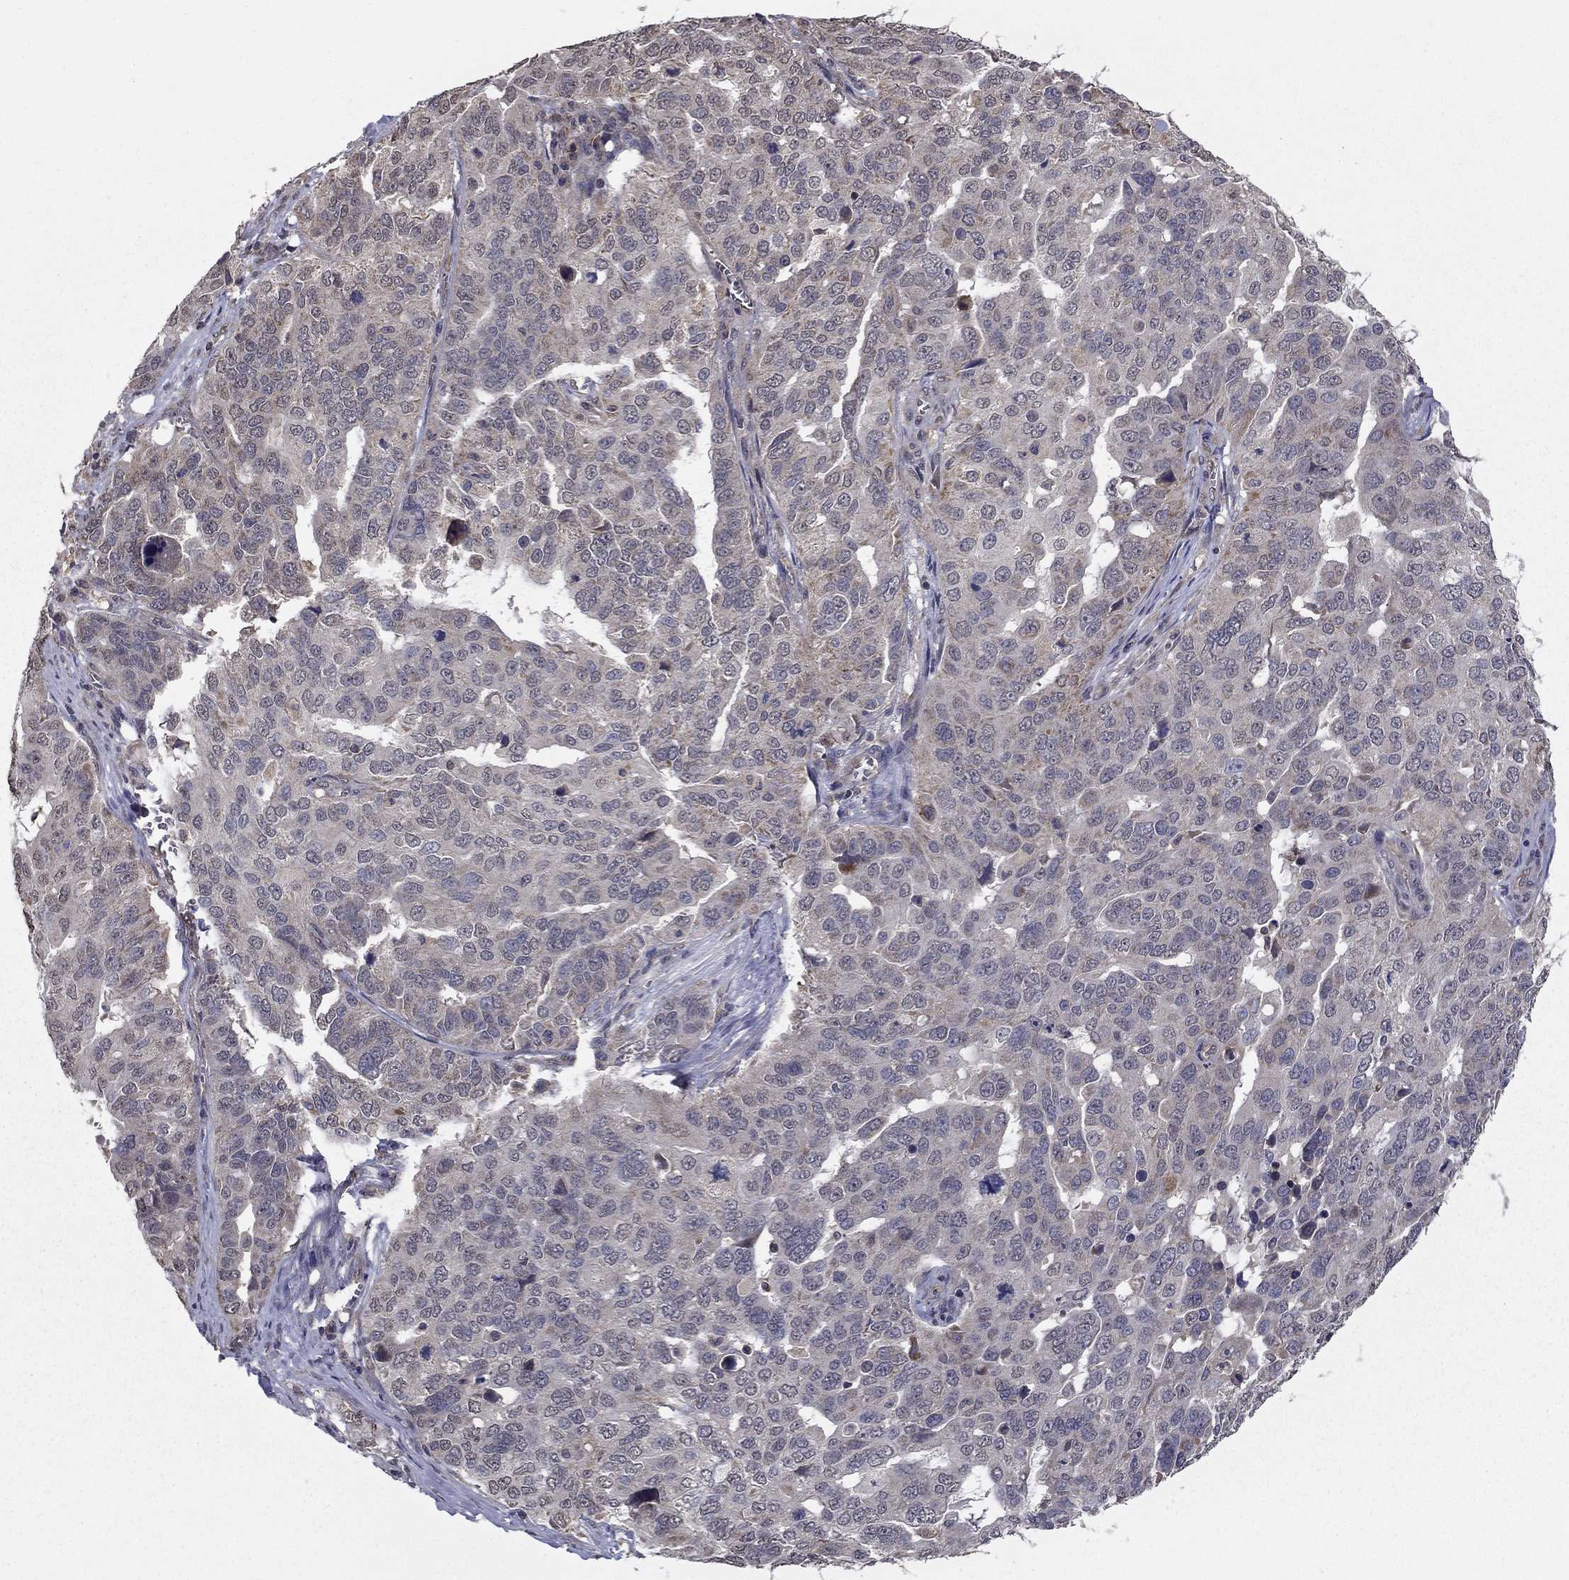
{"staining": {"intensity": "negative", "quantity": "none", "location": "none"}, "tissue": "ovarian cancer", "cell_type": "Tumor cells", "image_type": "cancer", "snomed": [{"axis": "morphology", "description": "Carcinoma, endometroid"}, {"axis": "topography", "description": "Soft tissue"}, {"axis": "topography", "description": "Ovary"}], "caption": "High magnification brightfield microscopy of endometroid carcinoma (ovarian) stained with DAB (brown) and counterstained with hematoxylin (blue): tumor cells show no significant positivity.", "gene": "SLC2A13", "patient": {"sex": "female", "age": 52}}